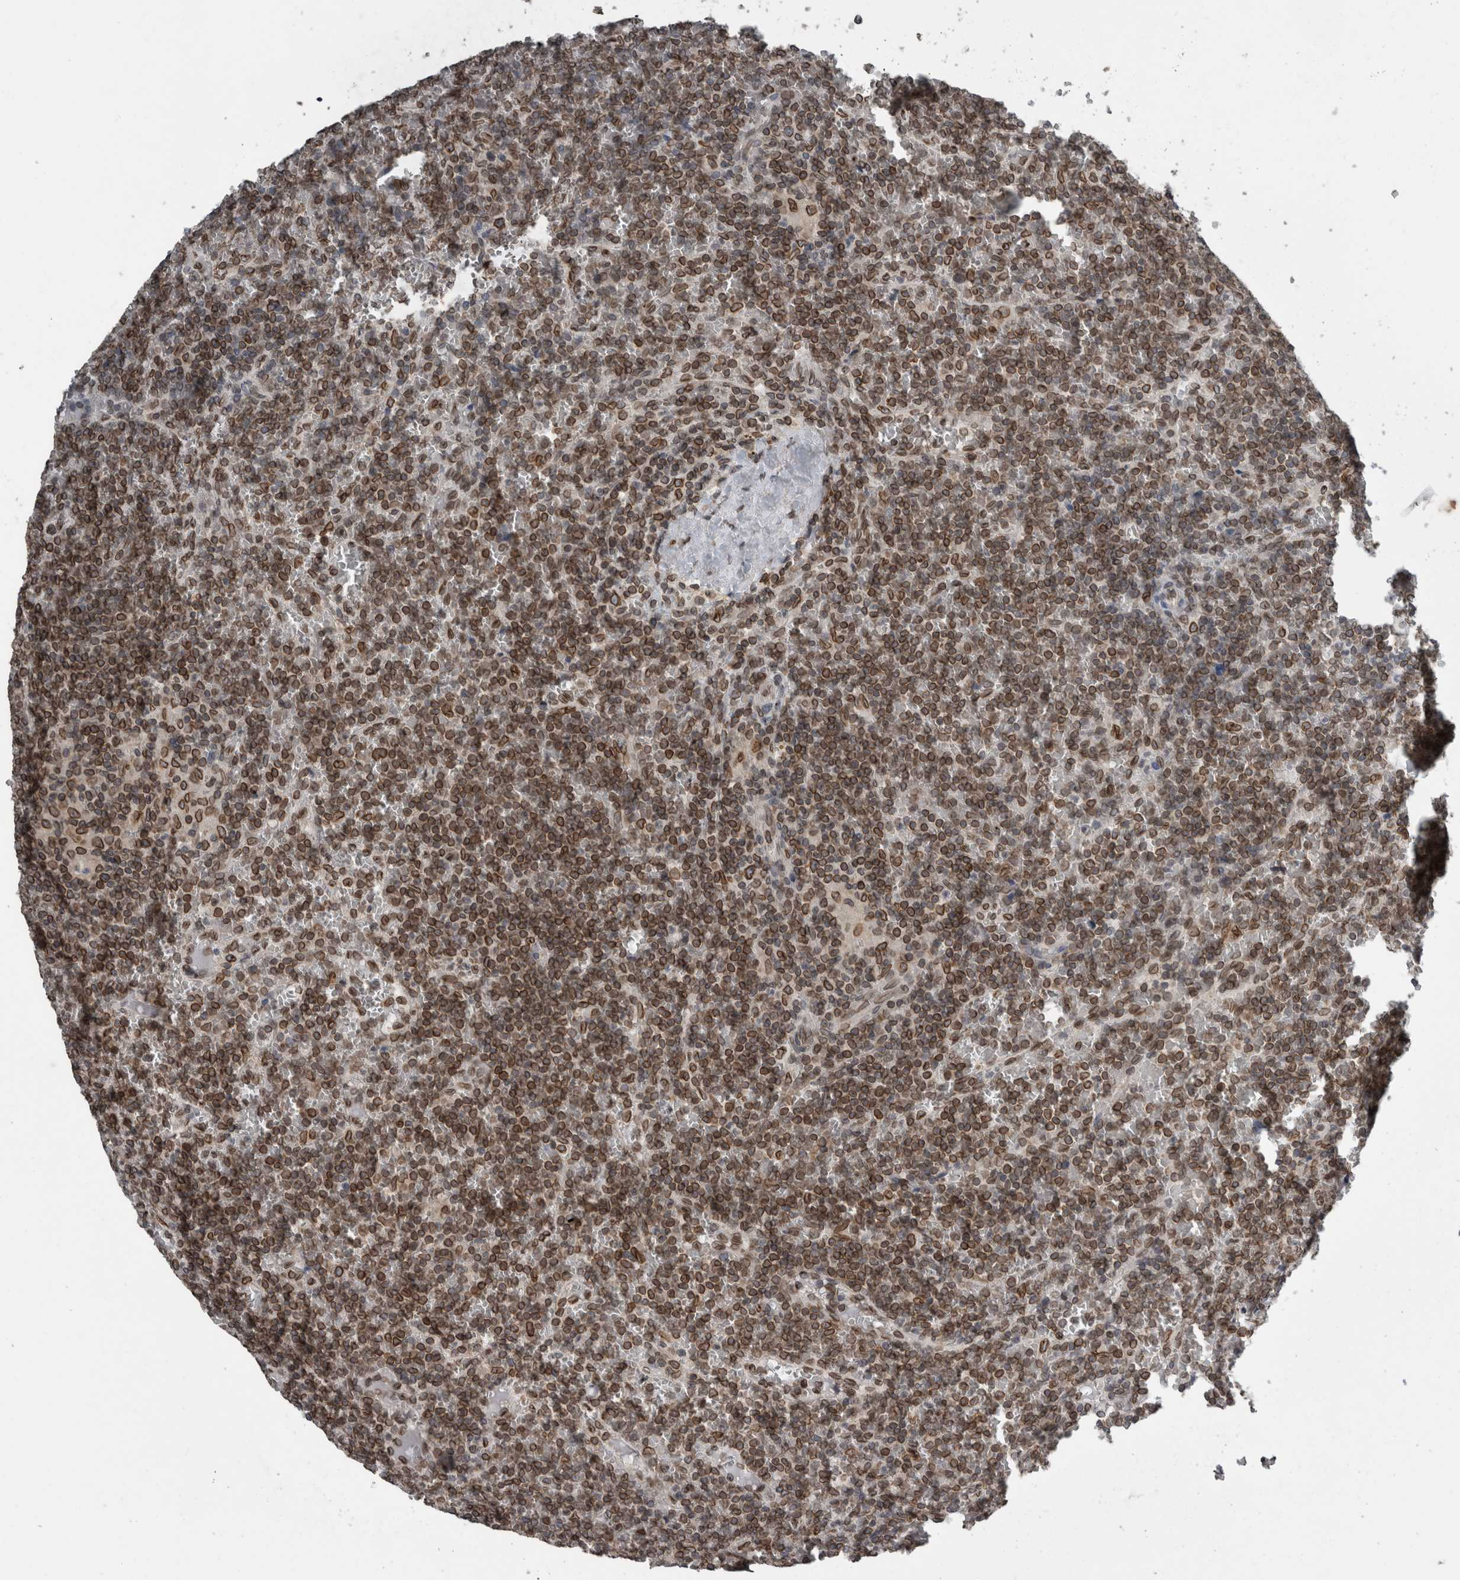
{"staining": {"intensity": "strong", "quantity": ">75%", "location": "cytoplasmic/membranous,nuclear"}, "tissue": "lymphoma", "cell_type": "Tumor cells", "image_type": "cancer", "snomed": [{"axis": "morphology", "description": "Malignant lymphoma, non-Hodgkin's type, Low grade"}, {"axis": "topography", "description": "Spleen"}], "caption": "IHC of human lymphoma reveals high levels of strong cytoplasmic/membranous and nuclear positivity in about >75% of tumor cells.", "gene": "RANBP2", "patient": {"sex": "female", "age": 19}}